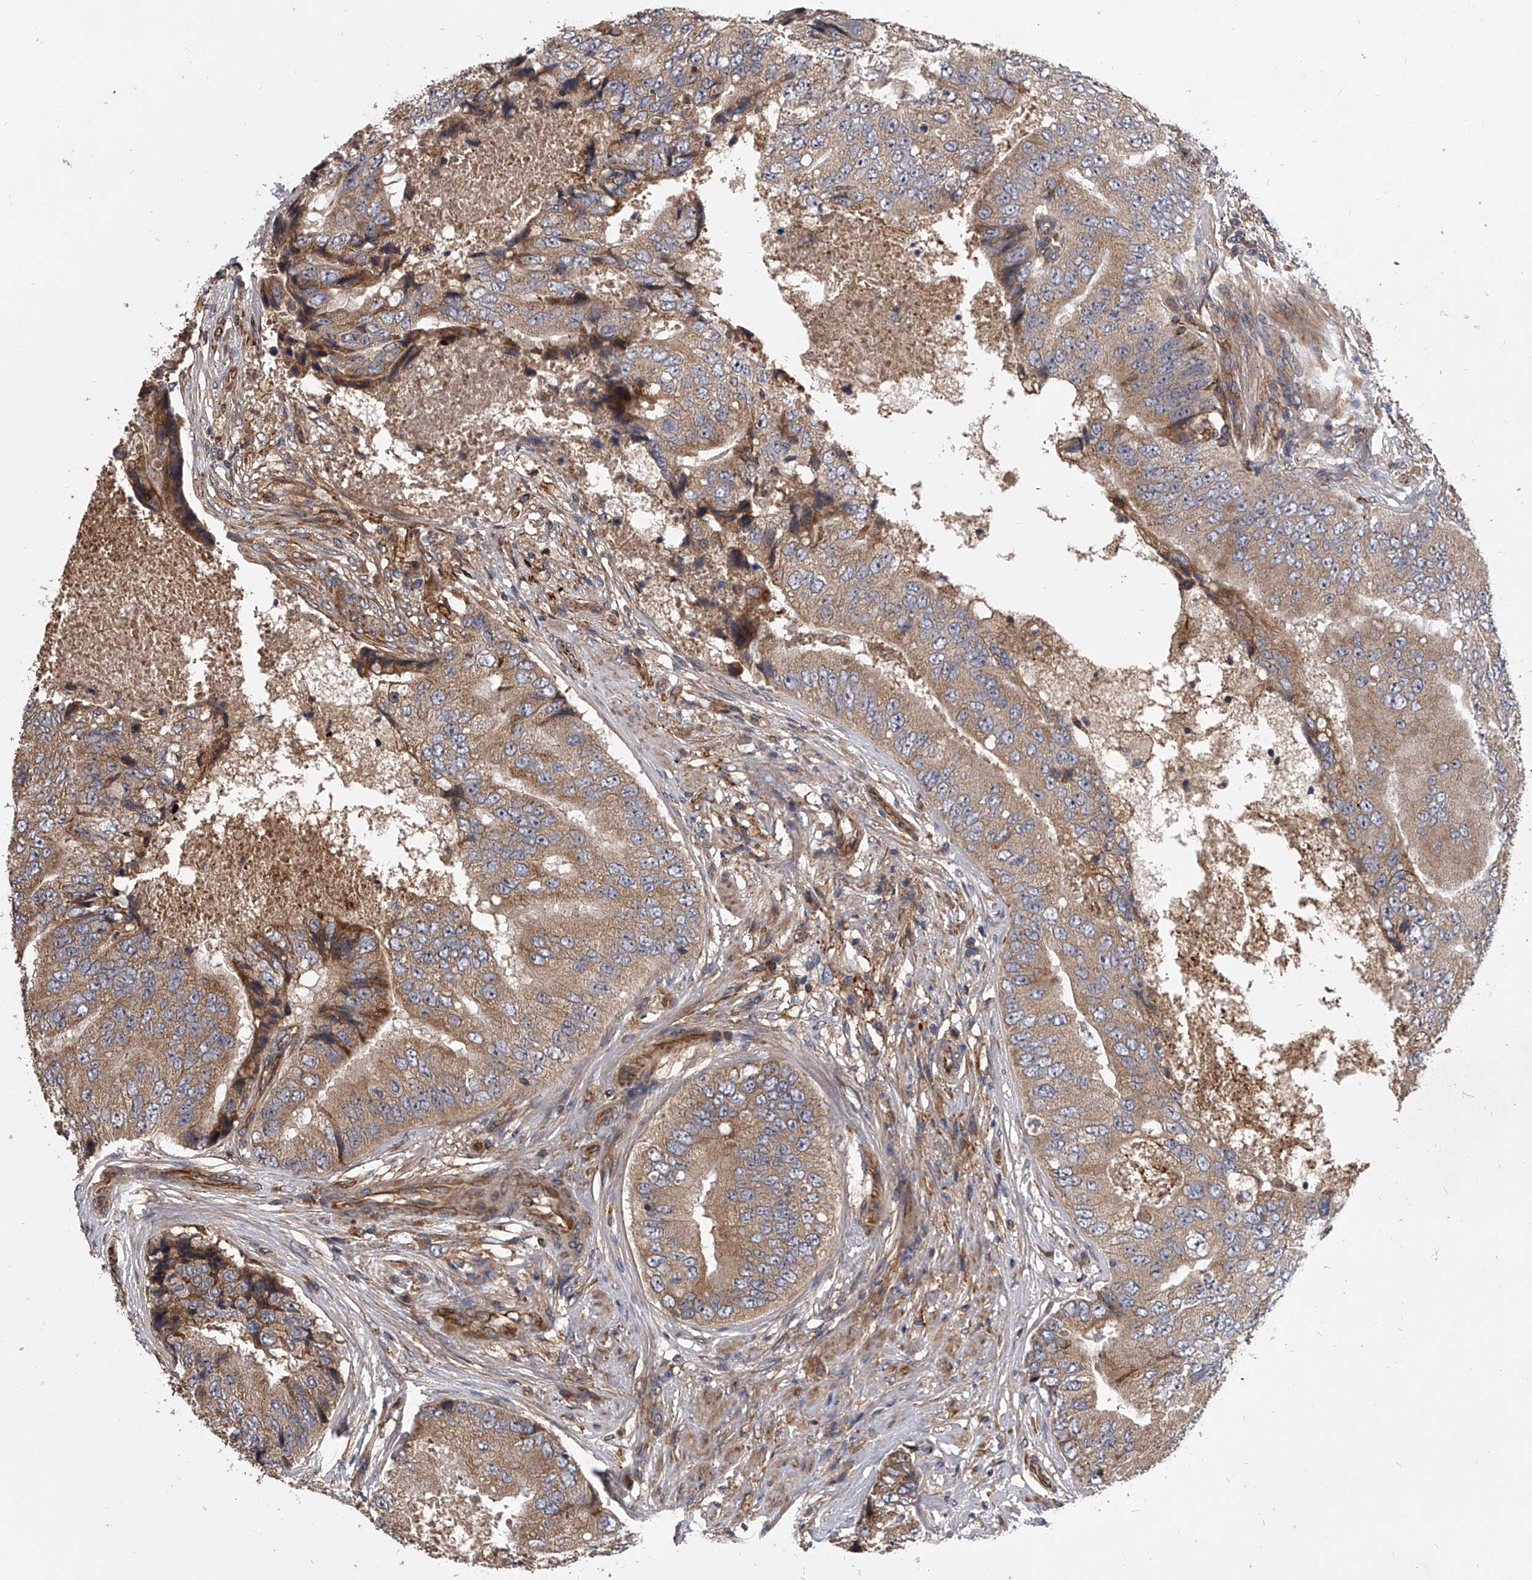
{"staining": {"intensity": "moderate", "quantity": ">75%", "location": "cytoplasmic/membranous"}, "tissue": "prostate cancer", "cell_type": "Tumor cells", "image_type": "cancer", "snomed": [{"axis": "morphology", "description": "Adenocarcinoma, High grade"}, {"axis": "topography", "description": "Prostate"}], "caption": "The immunohistochemical stain highlights moderate cytoplasmic/membranous expression in tumor cells of prostate cancer (high-grade adenocarcinoma) tissue. The protein of interest is shown in brown color, while the nuclei are stained blue.", "gene": "EXOC4", "patient": {"sex": "male", "age": 70}}